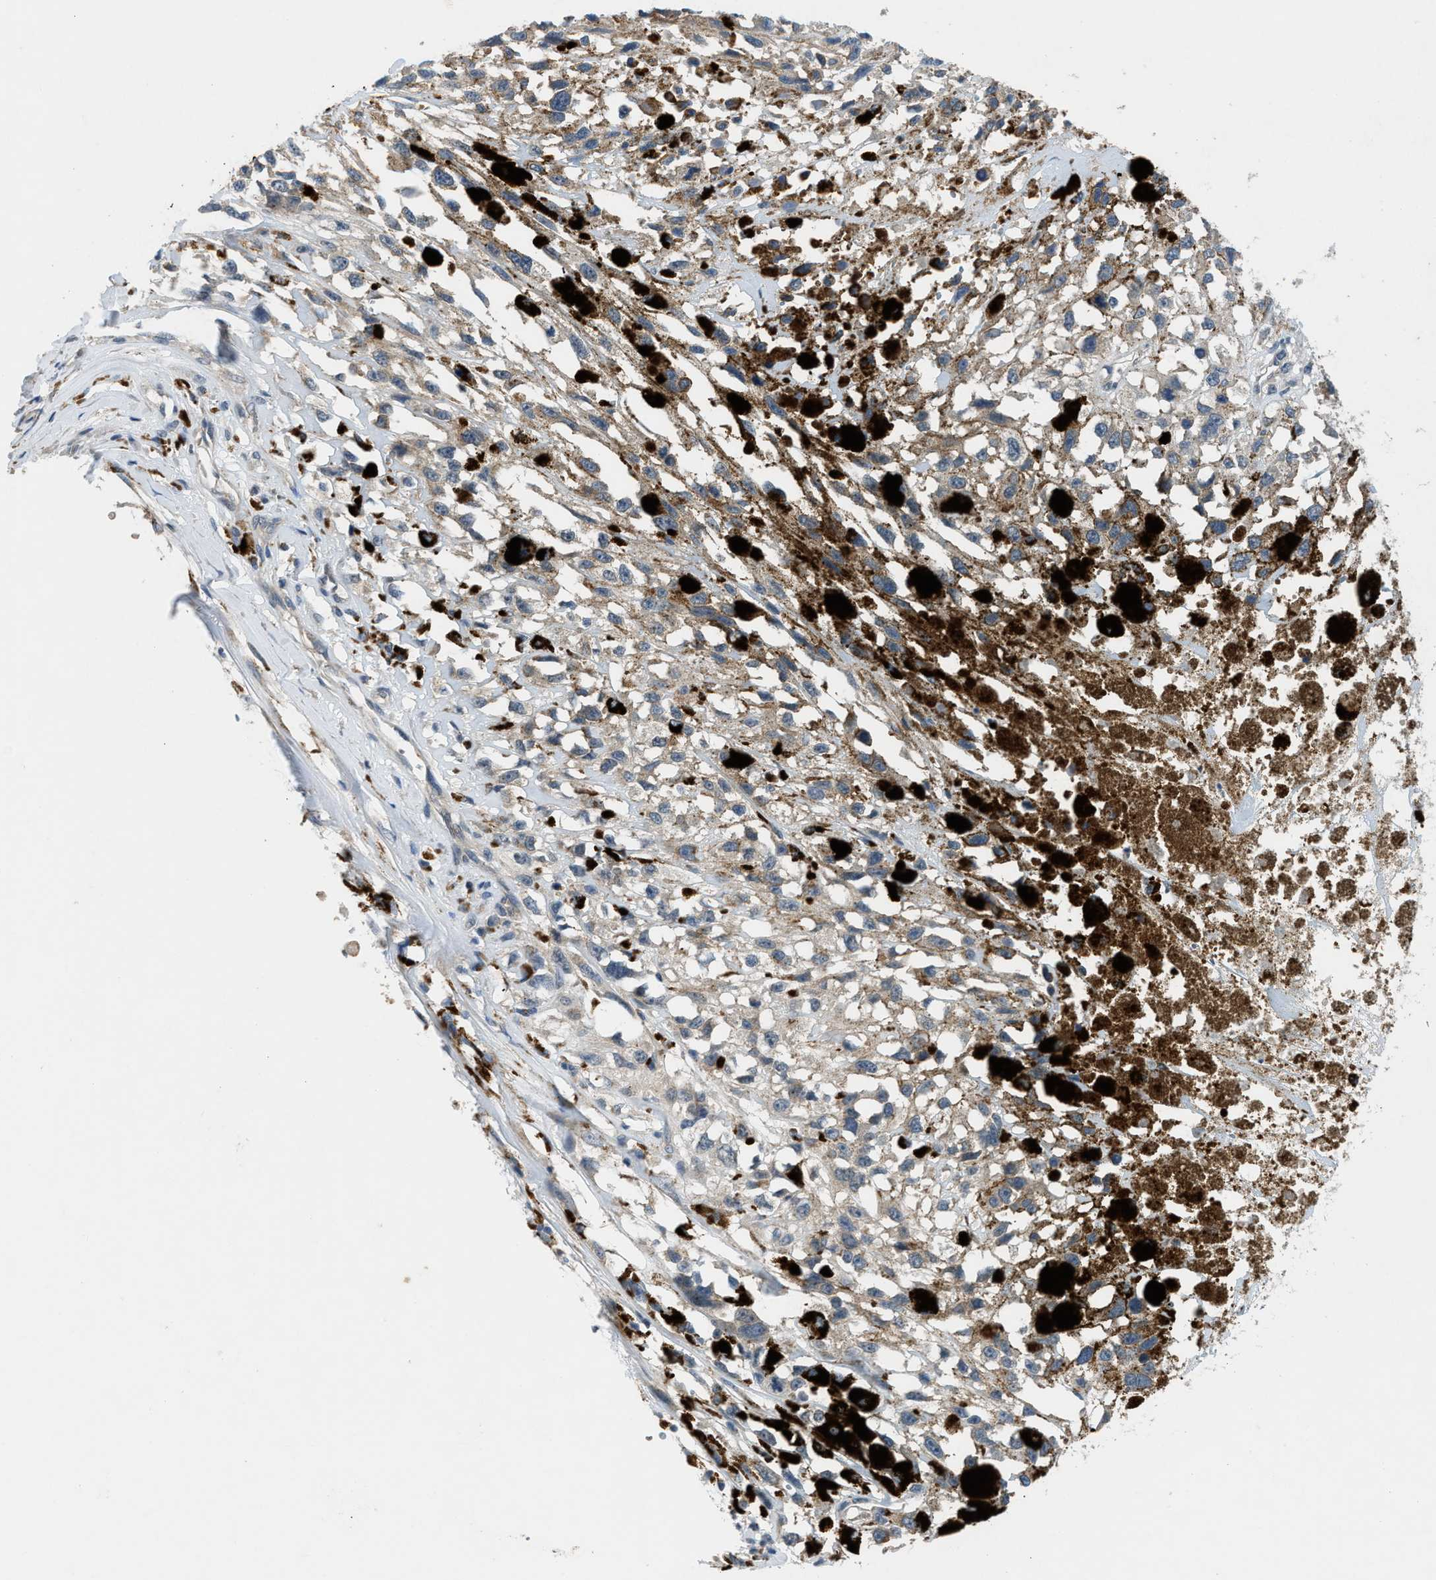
{"staining": {"intensity": "moderate", "quantity": ">75%", "location": "cytoplasmic/membranous"}, "tissue": "melanoma", "cell_type": "Tumor cells", "image_type": "cancer", "snomed": [{"axis": "morphology", "description": "Malignant melanoma, Metastatic site"}, {"axis": "topography", "description": "Lymph node"}], "caption": "This histopathology image displays malignant melanoma (metastatic site) stained with immunohistochemistry to label a protein in brown. The cytoplasmic/membranous of tumor cells show moderate positivity for the protein. Nuclei are counter-stained blue.", "gene": "PDE7A", "patient": {"sex": "male", "age": 59}}